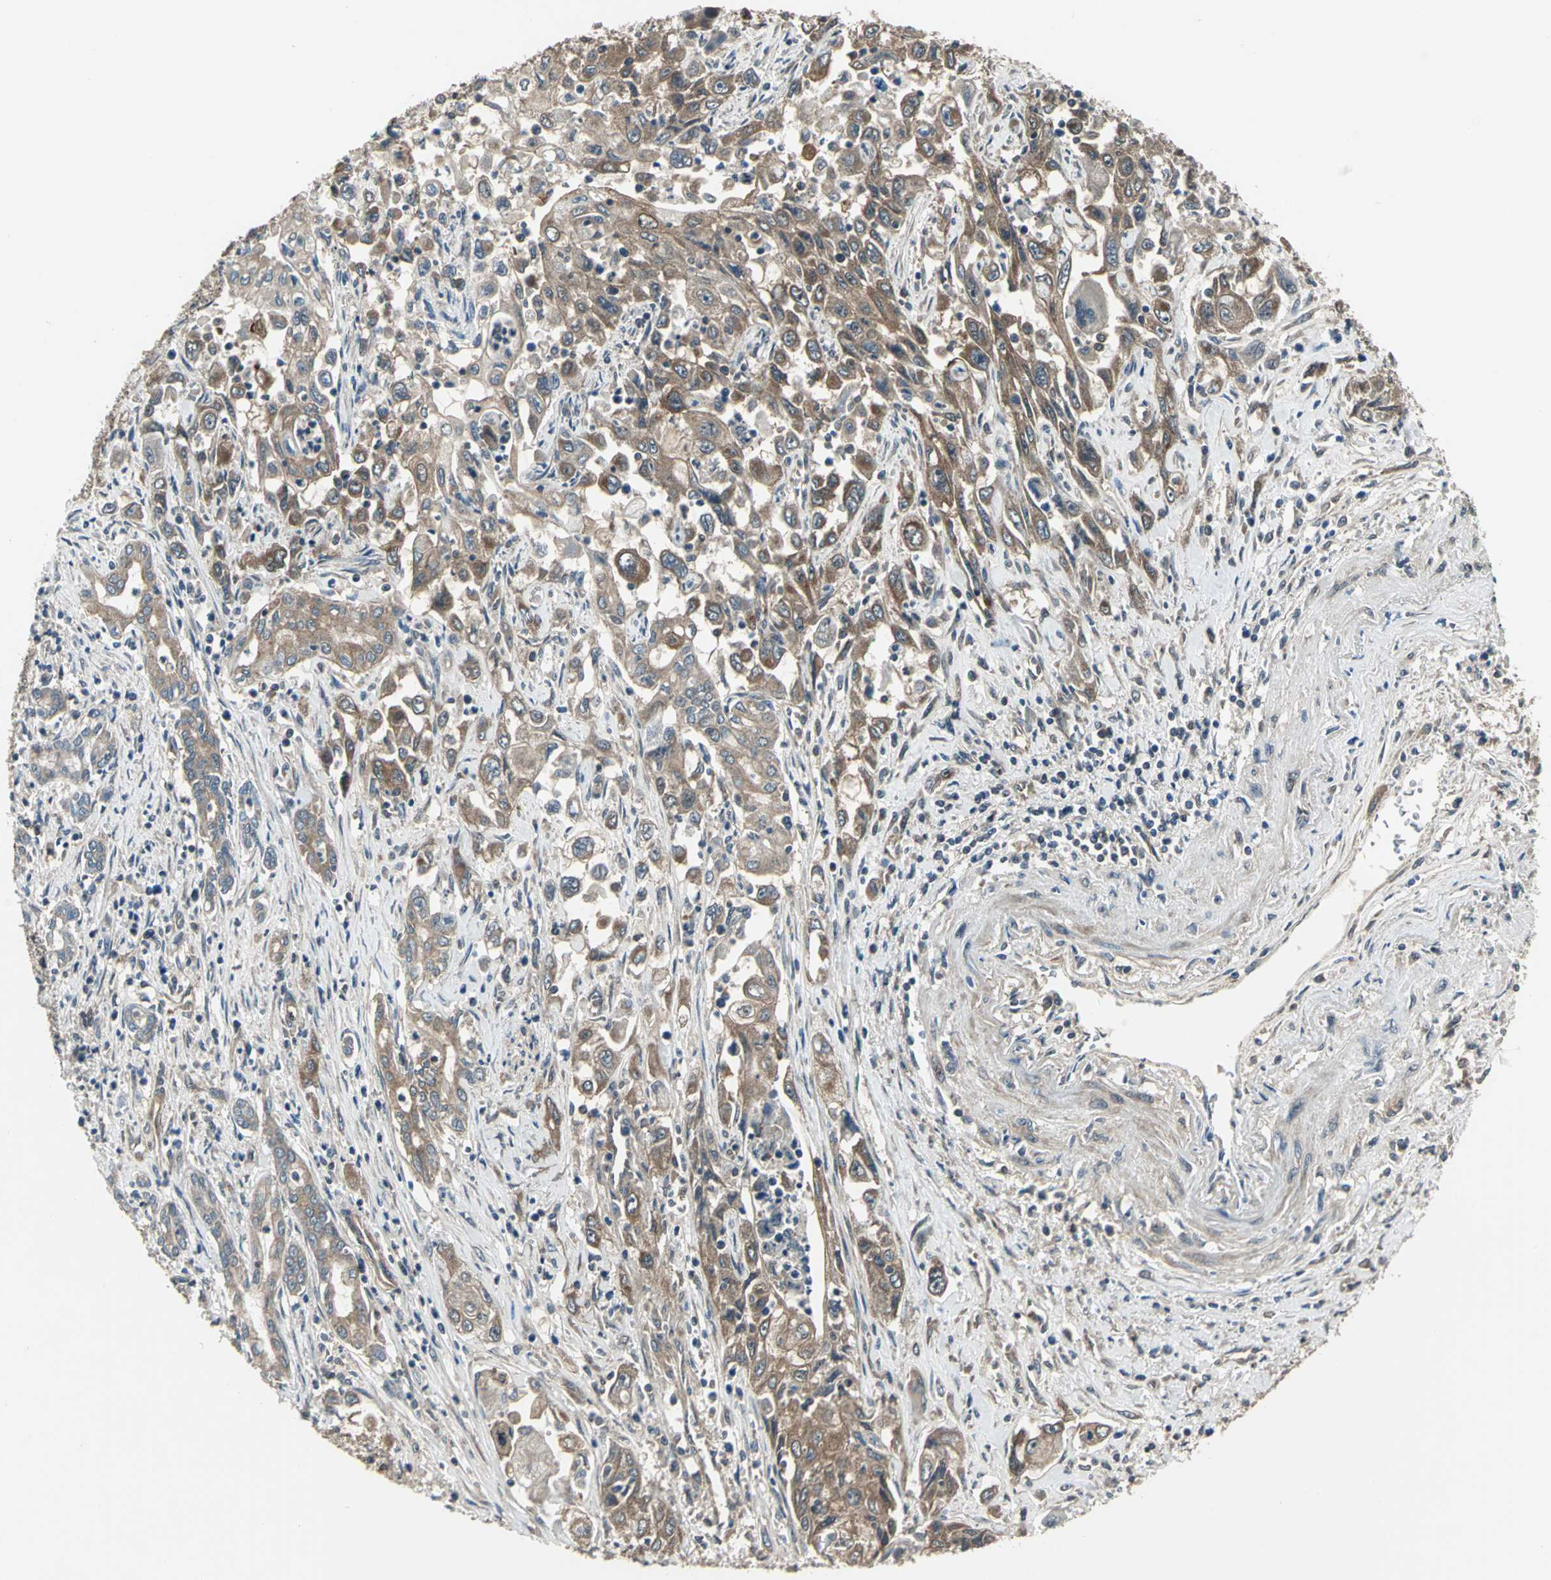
{"staining": {"intensity": "moderate", "quantity": ">75%", "location": "cytoplasmic/membranous"}, "tissue": "pancreatic cancer", "cell_type": "Tumor cells", "image_type": "cancer", "snomed": [{"axis": "morphology", "description": "Adenocarcinoma, NOS"}, {"axis": "topography", "description": "Pancreas"}], "caption": "Immunohistochemical staining of adenocarcinoma (pancreatic) exhibits medium levels of moderate cytoplasmic/membranous protein positivity in about >75% of tumor cells.", "gene": "PFDN1", "patient": {"sex": "male", "age": 70}}